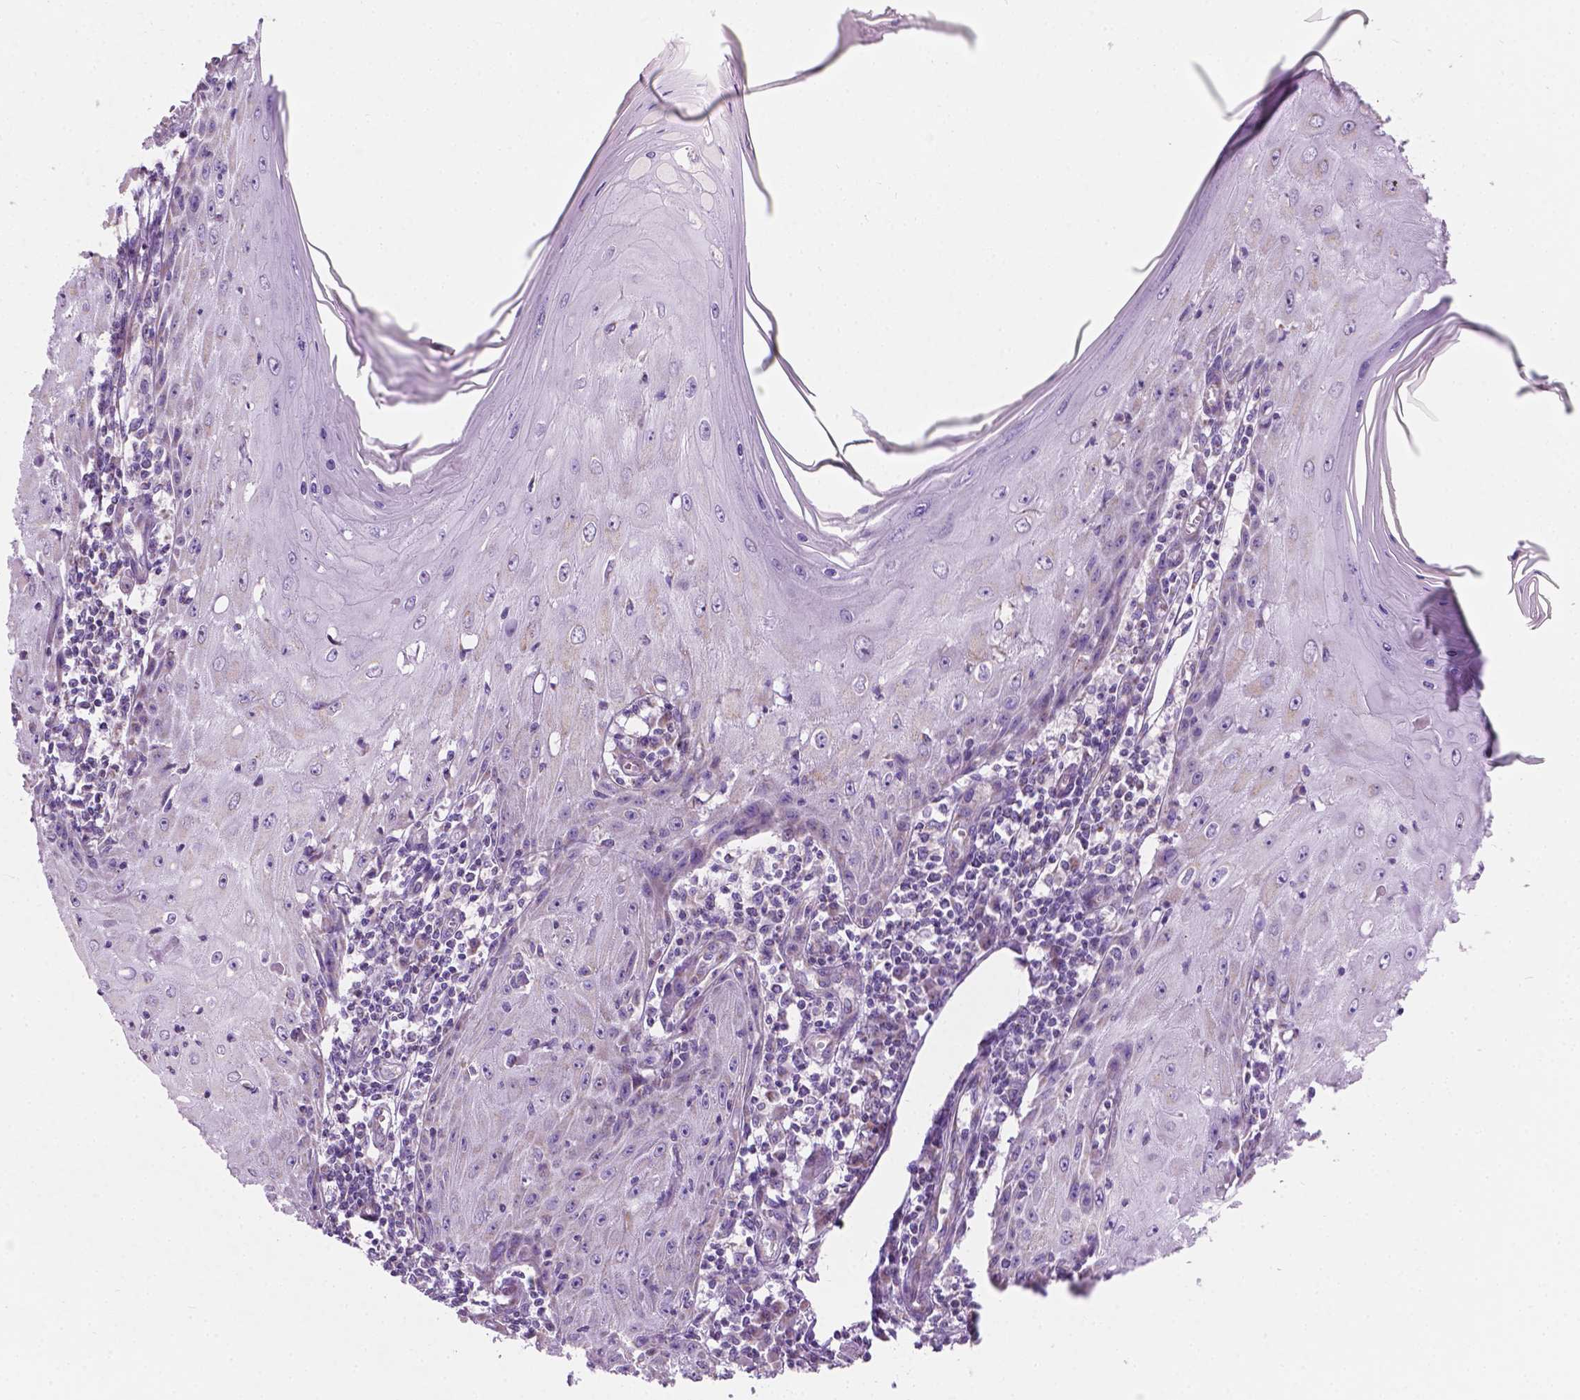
{"staining": {"intensity": "negative", "quantity": "none", "location": "none"}, "tissue": "skin cancer", "cell_type": "Tumor cells", "image_type": "cancer", "snomed": [{"axis": "morphology", "description": "Squamous cell carcinoma, NOS"}, {"axis": "topography", "description": "Skin"}], "caption": "A photomicrograph of human skin squamous cell carcinoma is negative for staining in tumor cells.", "gene": "CSPG5", "patient": {"sex": "female", "age": 73}}